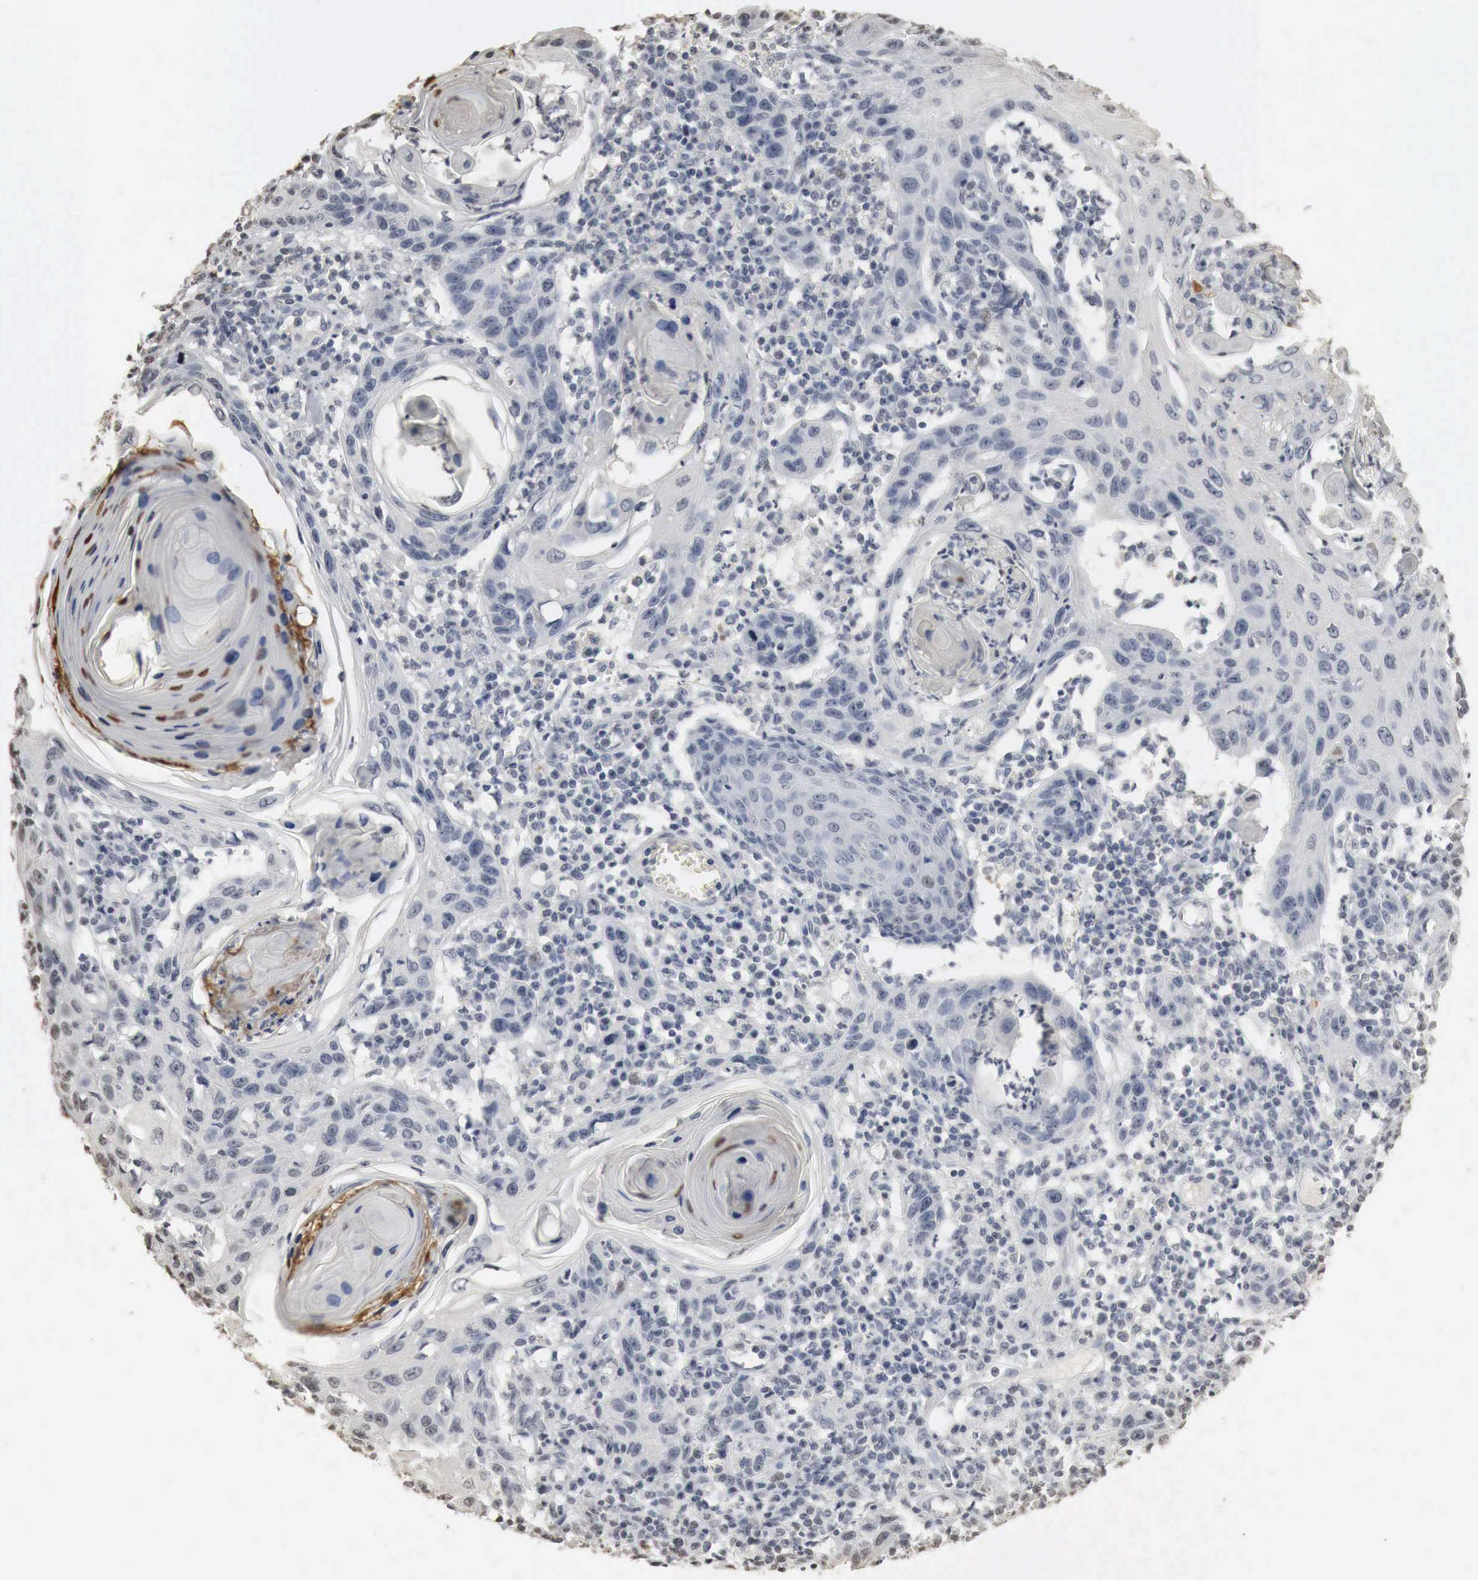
{"staining": {"intensity": "moderate", "quantity": "<25%", "location": "nuclear"}, "tissue": "skin cancer", "cell_type": "Tumor cells", "image_type": "cancer", "snomed": [{"axis": "morphology", "description": "Squamous cell carcinoma, NOS"}, {"axis": "topography", "description": "Skin"}], "caption": "Immunohistochemical staining of skin cancer (squamous cell carcinoma) displays moderate nuclear protein expression in about <25% of tumor cells. (DAB (3,3'-diaminobenzidine) IHC with brightfield microscopy, high magnification).", "gene": "ERBB4", "patient": {"sex": "female", "age": 74}}